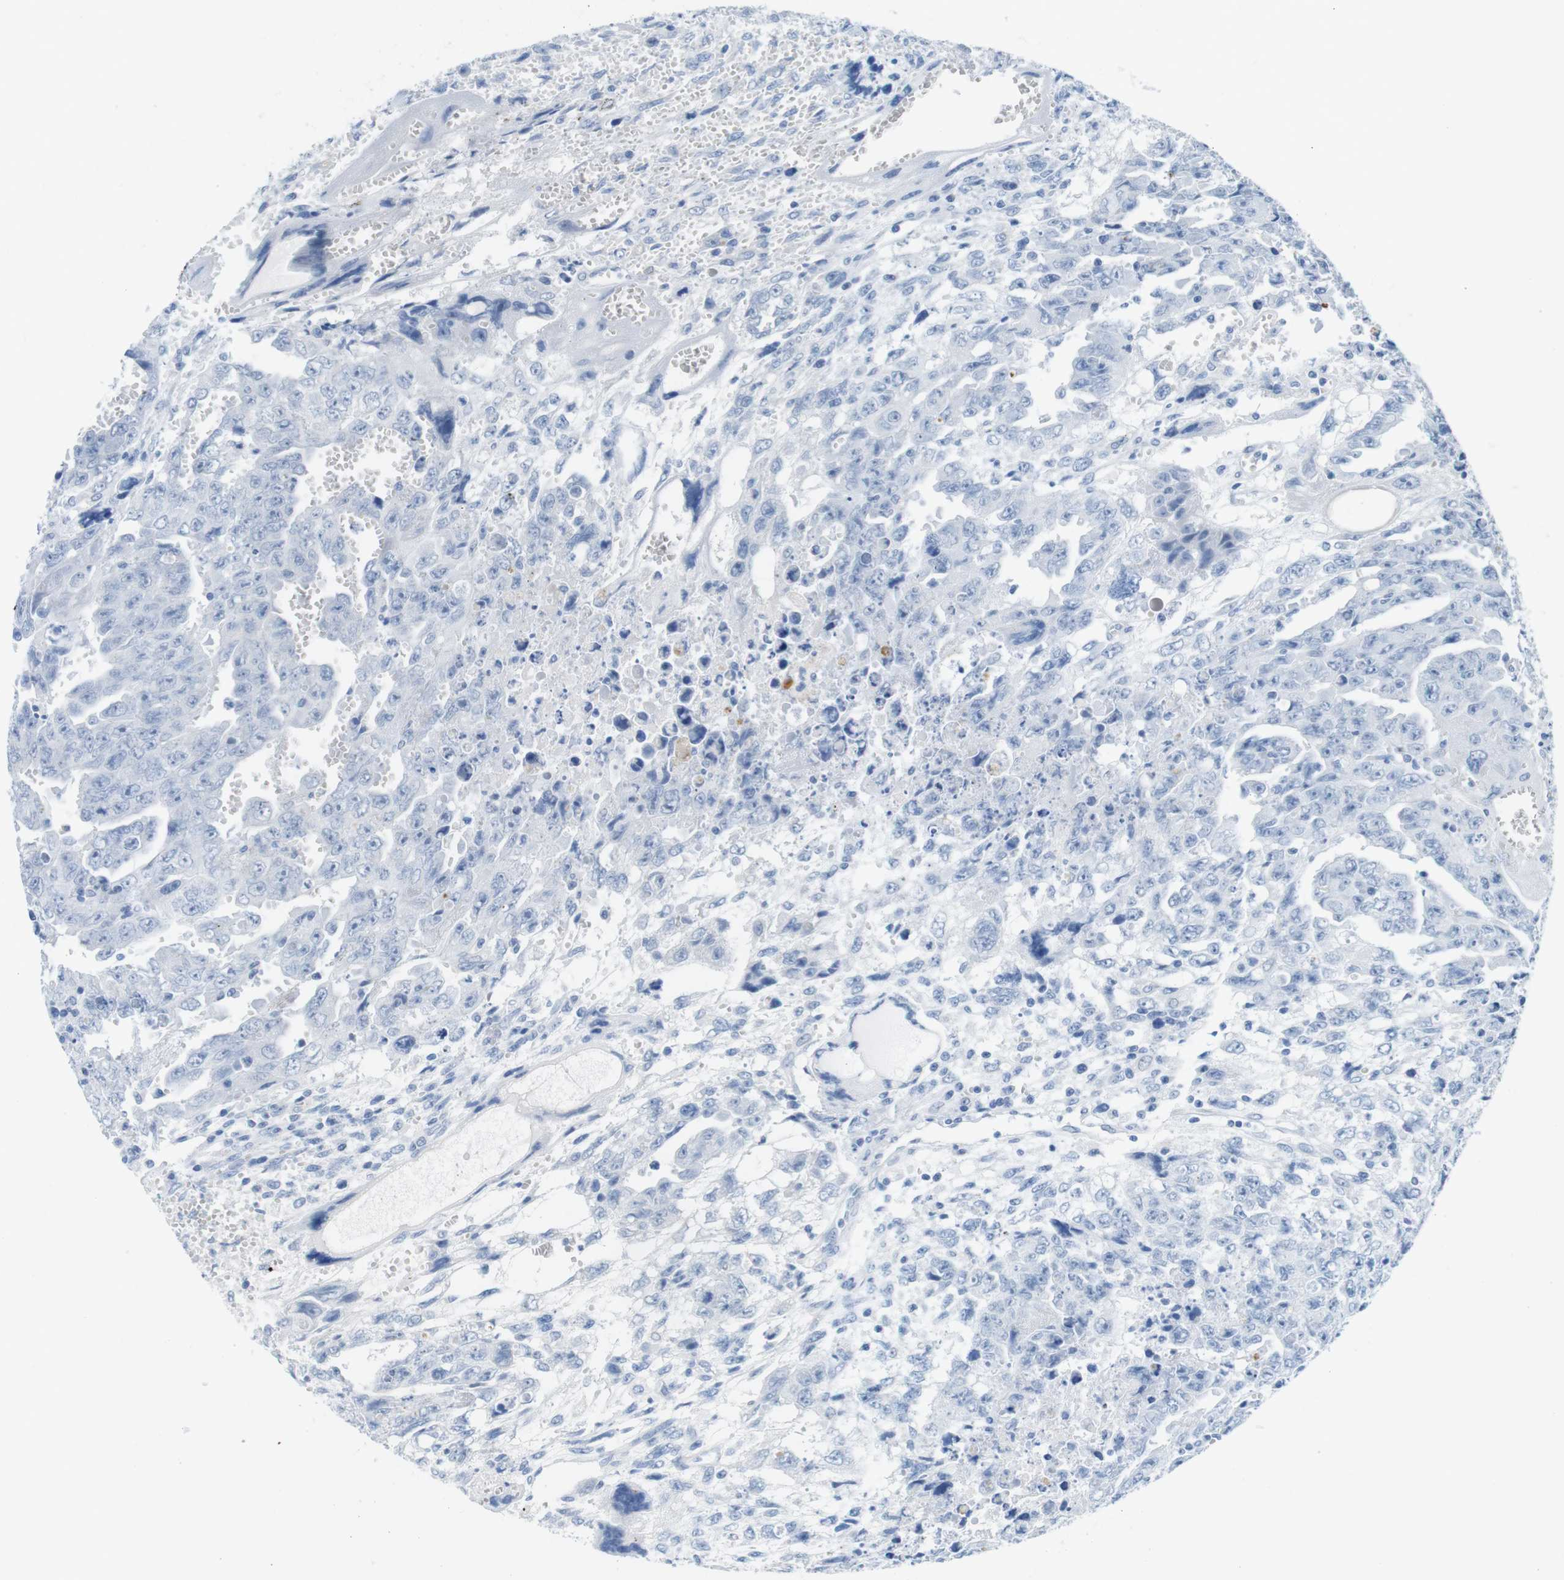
{"staining": {"intensity": "negative", "quantity": "none", "location": "none"}, "tissue": "testis cancer", "cell_type": "Tumor cells", "image_type": "cancer", "snomed": [{"axis": "morphology", "description": "Carcinoma, Embryonal, NOS"}, {"axis": "topography", "description": "Testis"}], "caption": "Immunohistochemical staining of testis embryonal carcinoma displays no significant expression in tumor cells.", "gene": "OPN1SW", "patient": {"sex": "male", "age": 28}}